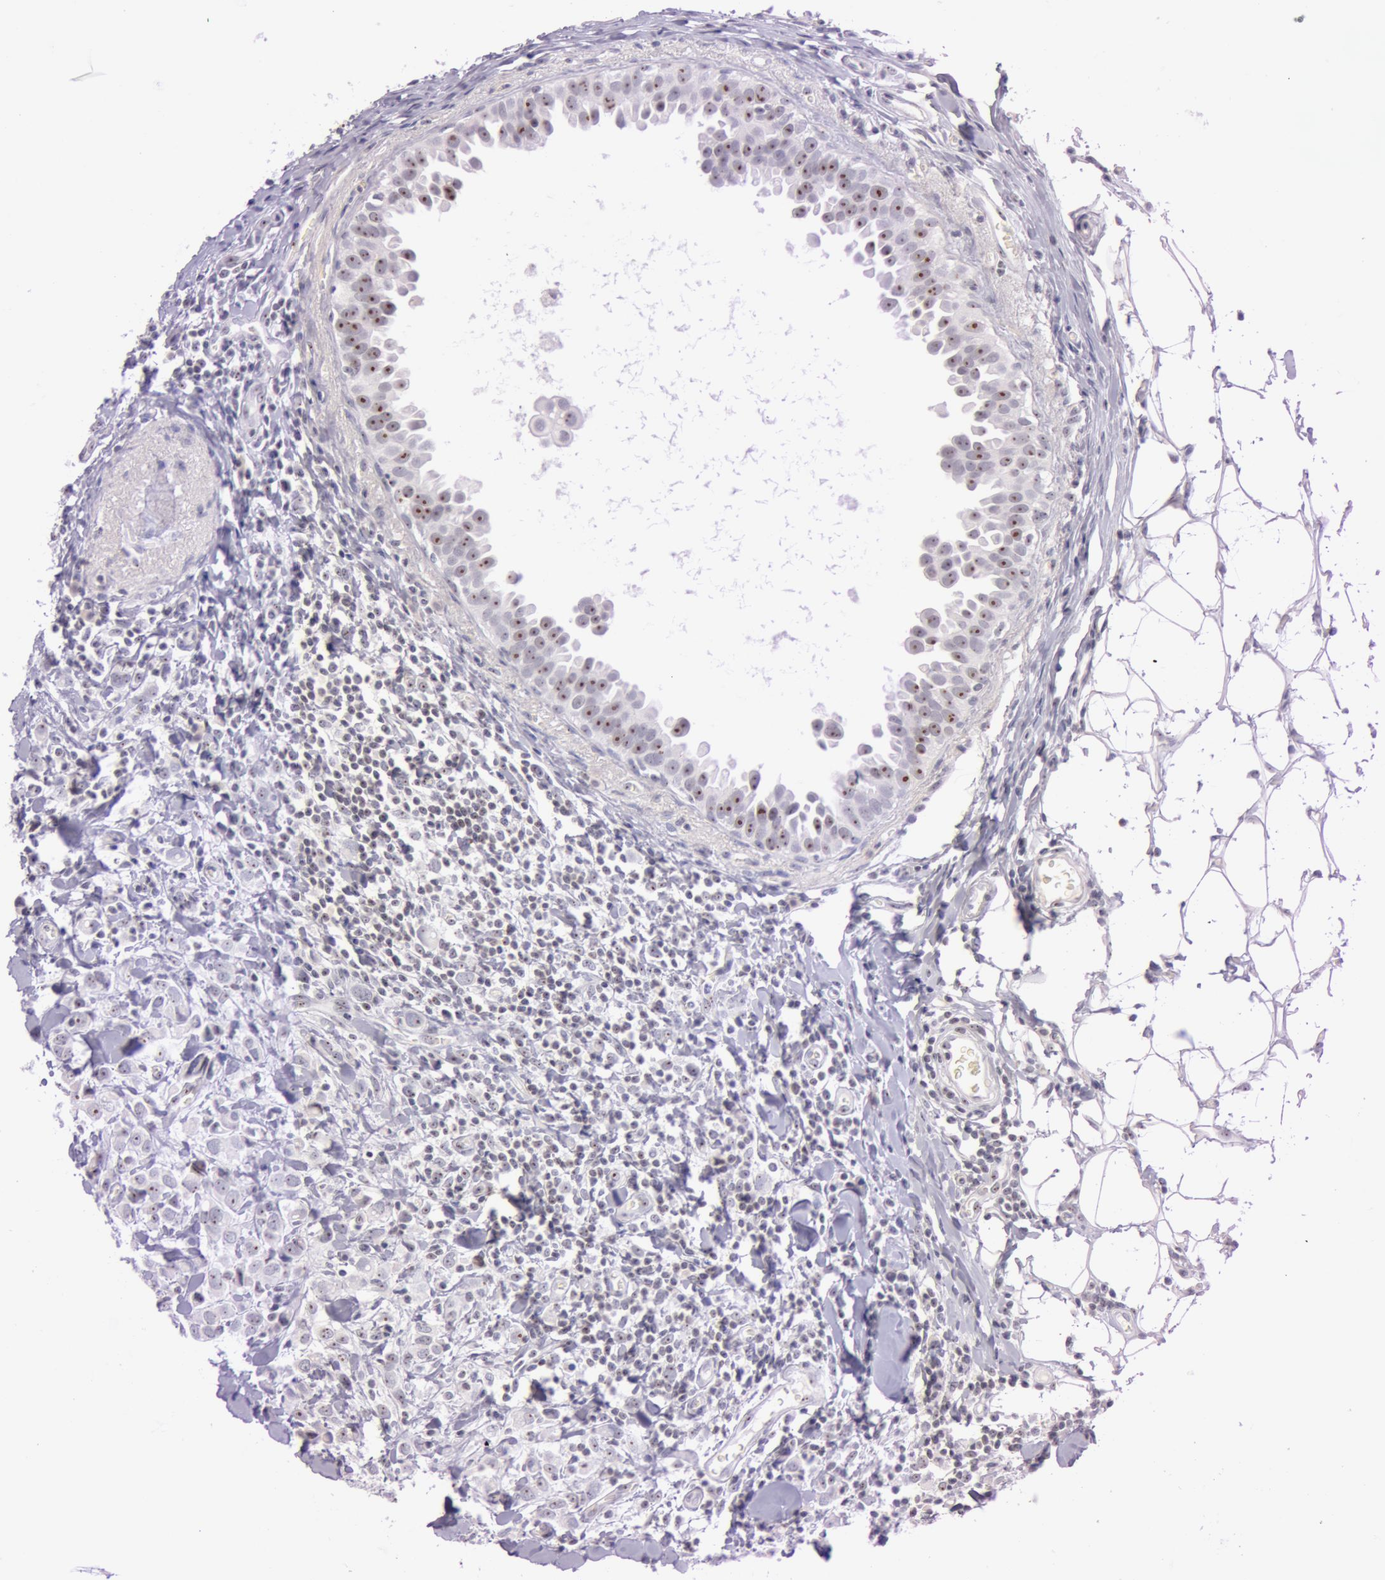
{"staining": {"intensity": "moderate", "quantity": ">75%", "location": "nuclear"}, "tissue": "breast cancer", "cell_type": "Tumor cells", "image_type": "cancer", "snomed": [{"axis": "morphology", "description": "Lobular carcinoma"}, {"axis": "topography", "description": "Breast"}], "caption": "The immunohistochemical stain shows moderate nuclear positivity in tumor cells of lobular carcinoma (breast) tissue.", "gene": "FBL", "patient": {"sex": "female", "age": 57}}